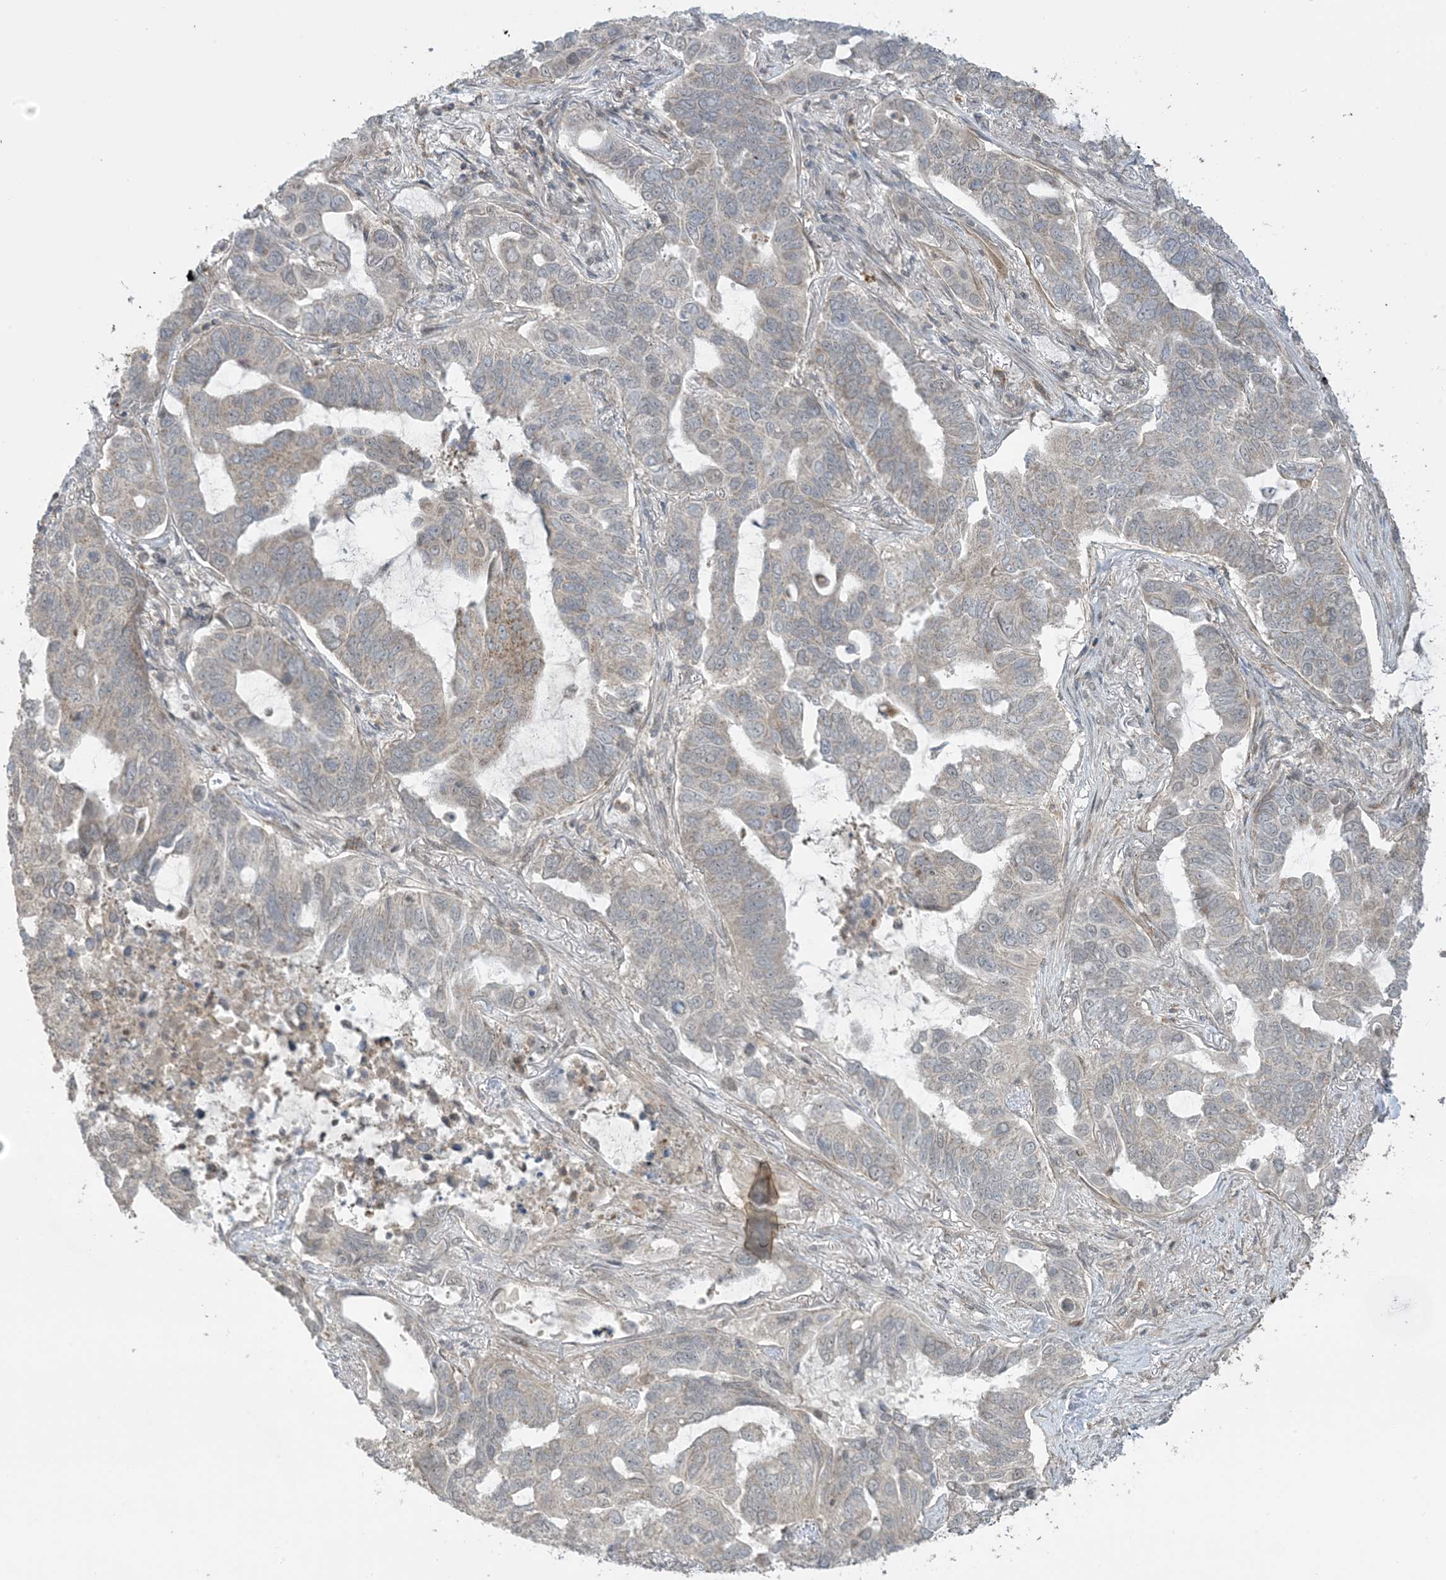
{"staining": {"intensity": "negative", "quantity": "none", "location": "none"}, "tissue": "lung cancer", "cell_type": "Tumor cells", "image_type": "cancer", "snomed": [{"axis": "morphology", "description": "Adenocarcinoma, NOS"}, {"axis": "topography", "description": "Lung"}], "caption": "There is no significant expression in tumor cells of lung cancer.", "gene": "PHLDB2", "patient": {"sex": "male", "age": 64}}